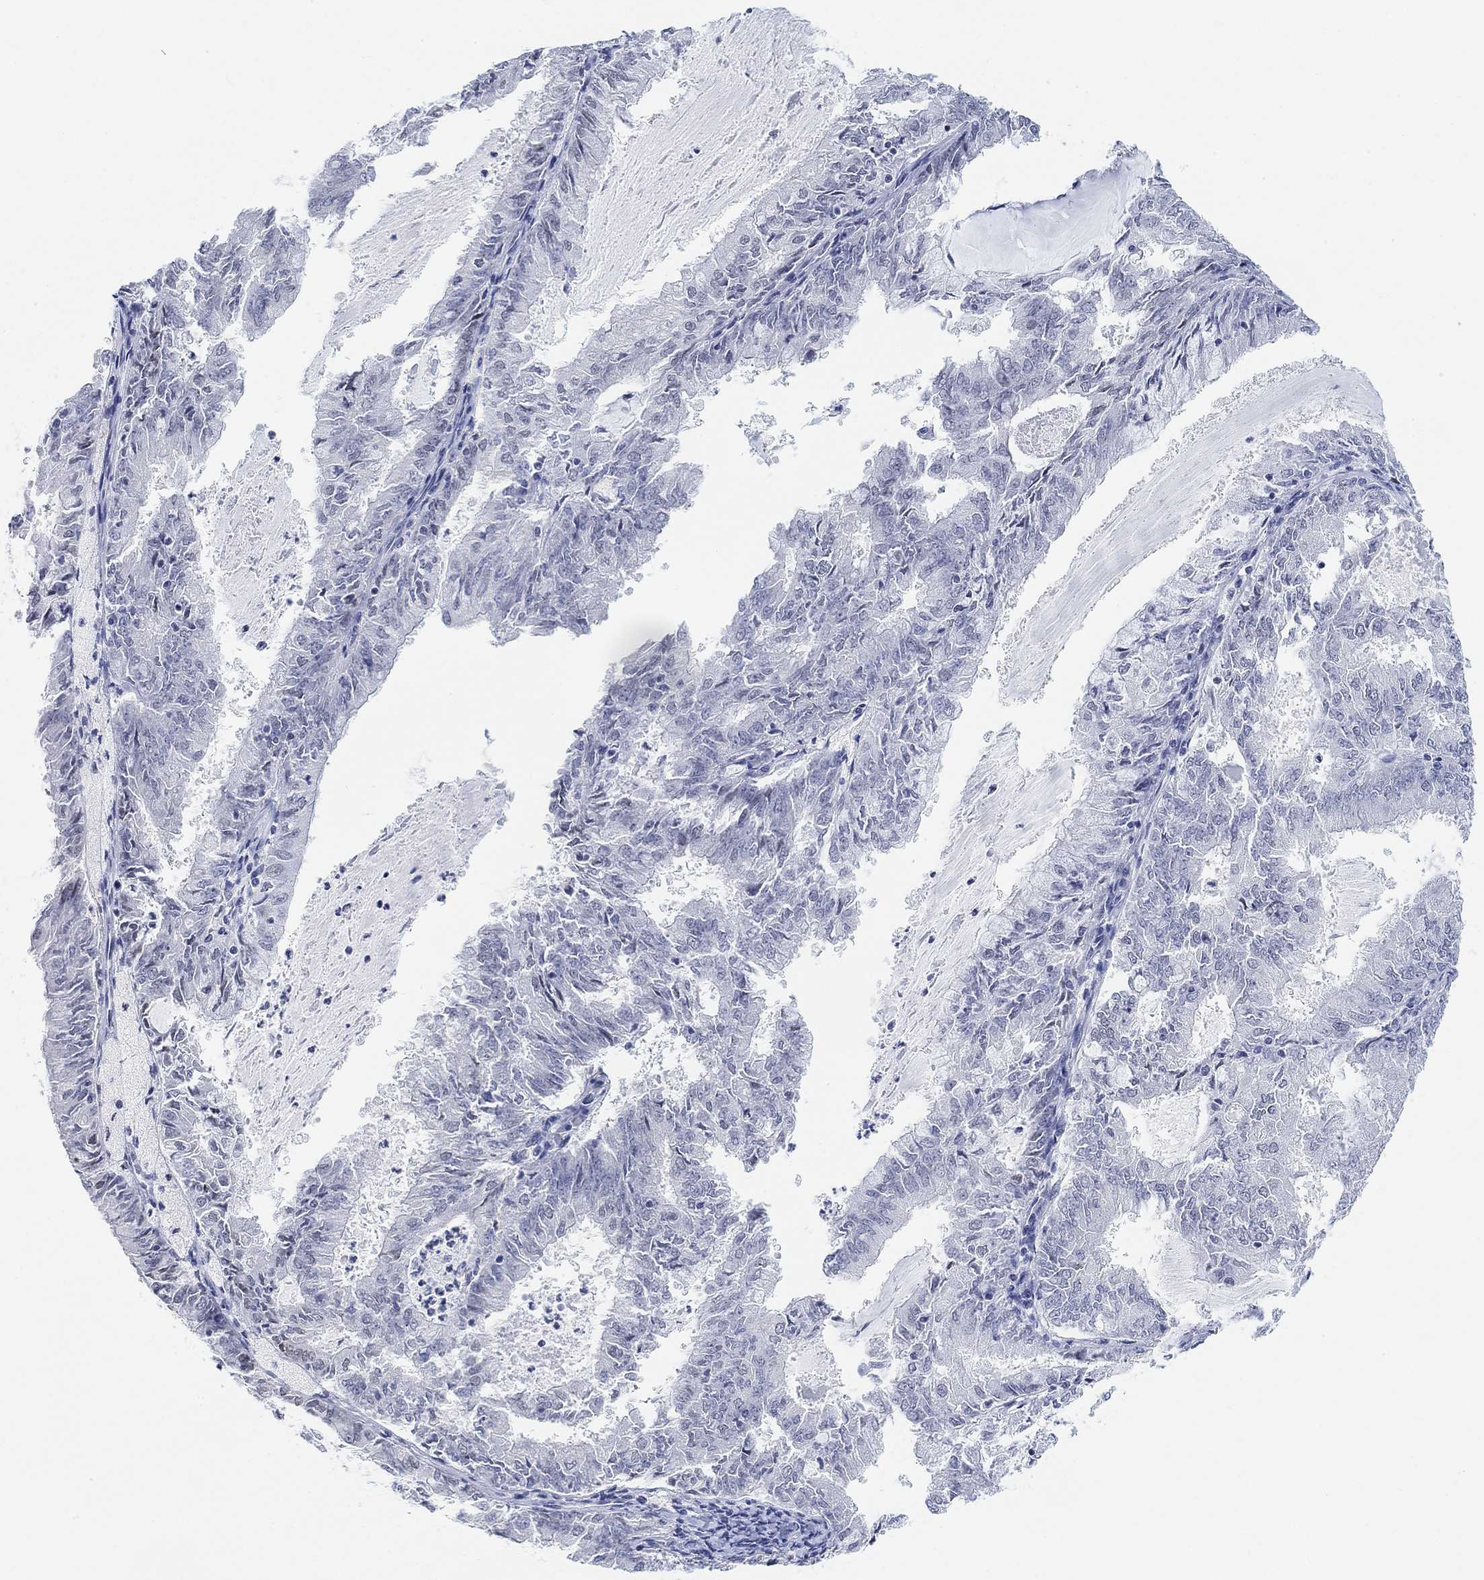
{"staining": {"intensity": "negative", "quantity": "none", "location": "none"}, "tissue": "endometrial cancer", "cell_type": "Tumor cells", "image_type": "cancer", "snomed": [{"axis": "morphology", "description": "Adenocarcinoma, NOS"}, {"axis": "topography", "description": "Endometrium"}], "caption": "This is an IHC photomicrograph of human endometrial cancer (adenocarcinoma). There is no positivity in tumor cells.", "gene": "PURG", "patient": {"sex": "female", "age": 57}}